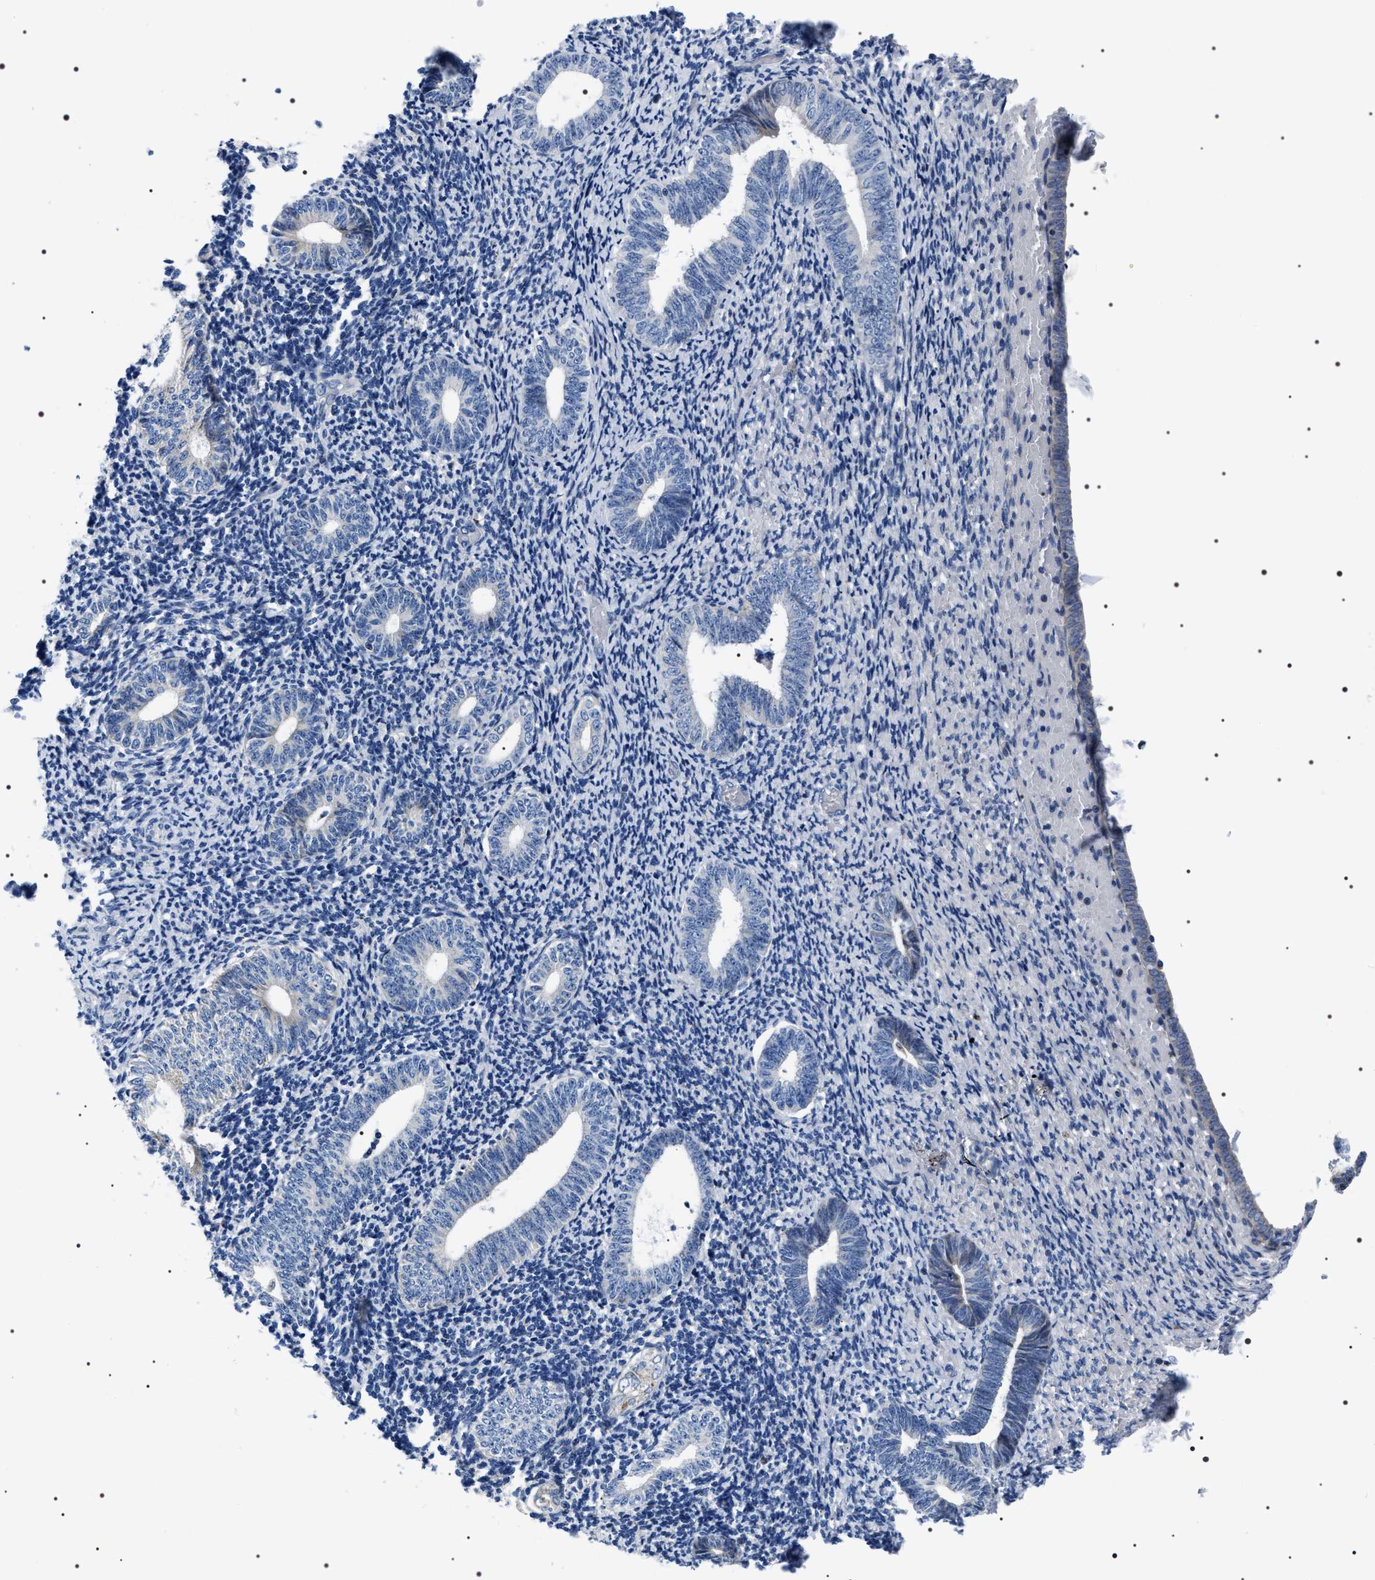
{"staining": {"intensity": "negative", "quantity": "none", "location": "none"}, "tissue": "endometrium", "cell_type": "Cells in endometrial stroma", "image_type": "normal", "snomed": [{"axis": "morphology", "description": "Normal tissue, NOS"}, {"axis": "topography", "description": "Endometrium"}], "caption": "Endometrium stained for a protein using immunohistochemistry exhibits no expression cells in endometrial stroma.", "gene": "NTMT1", "patient": {"sex": "female", "age": 66}}